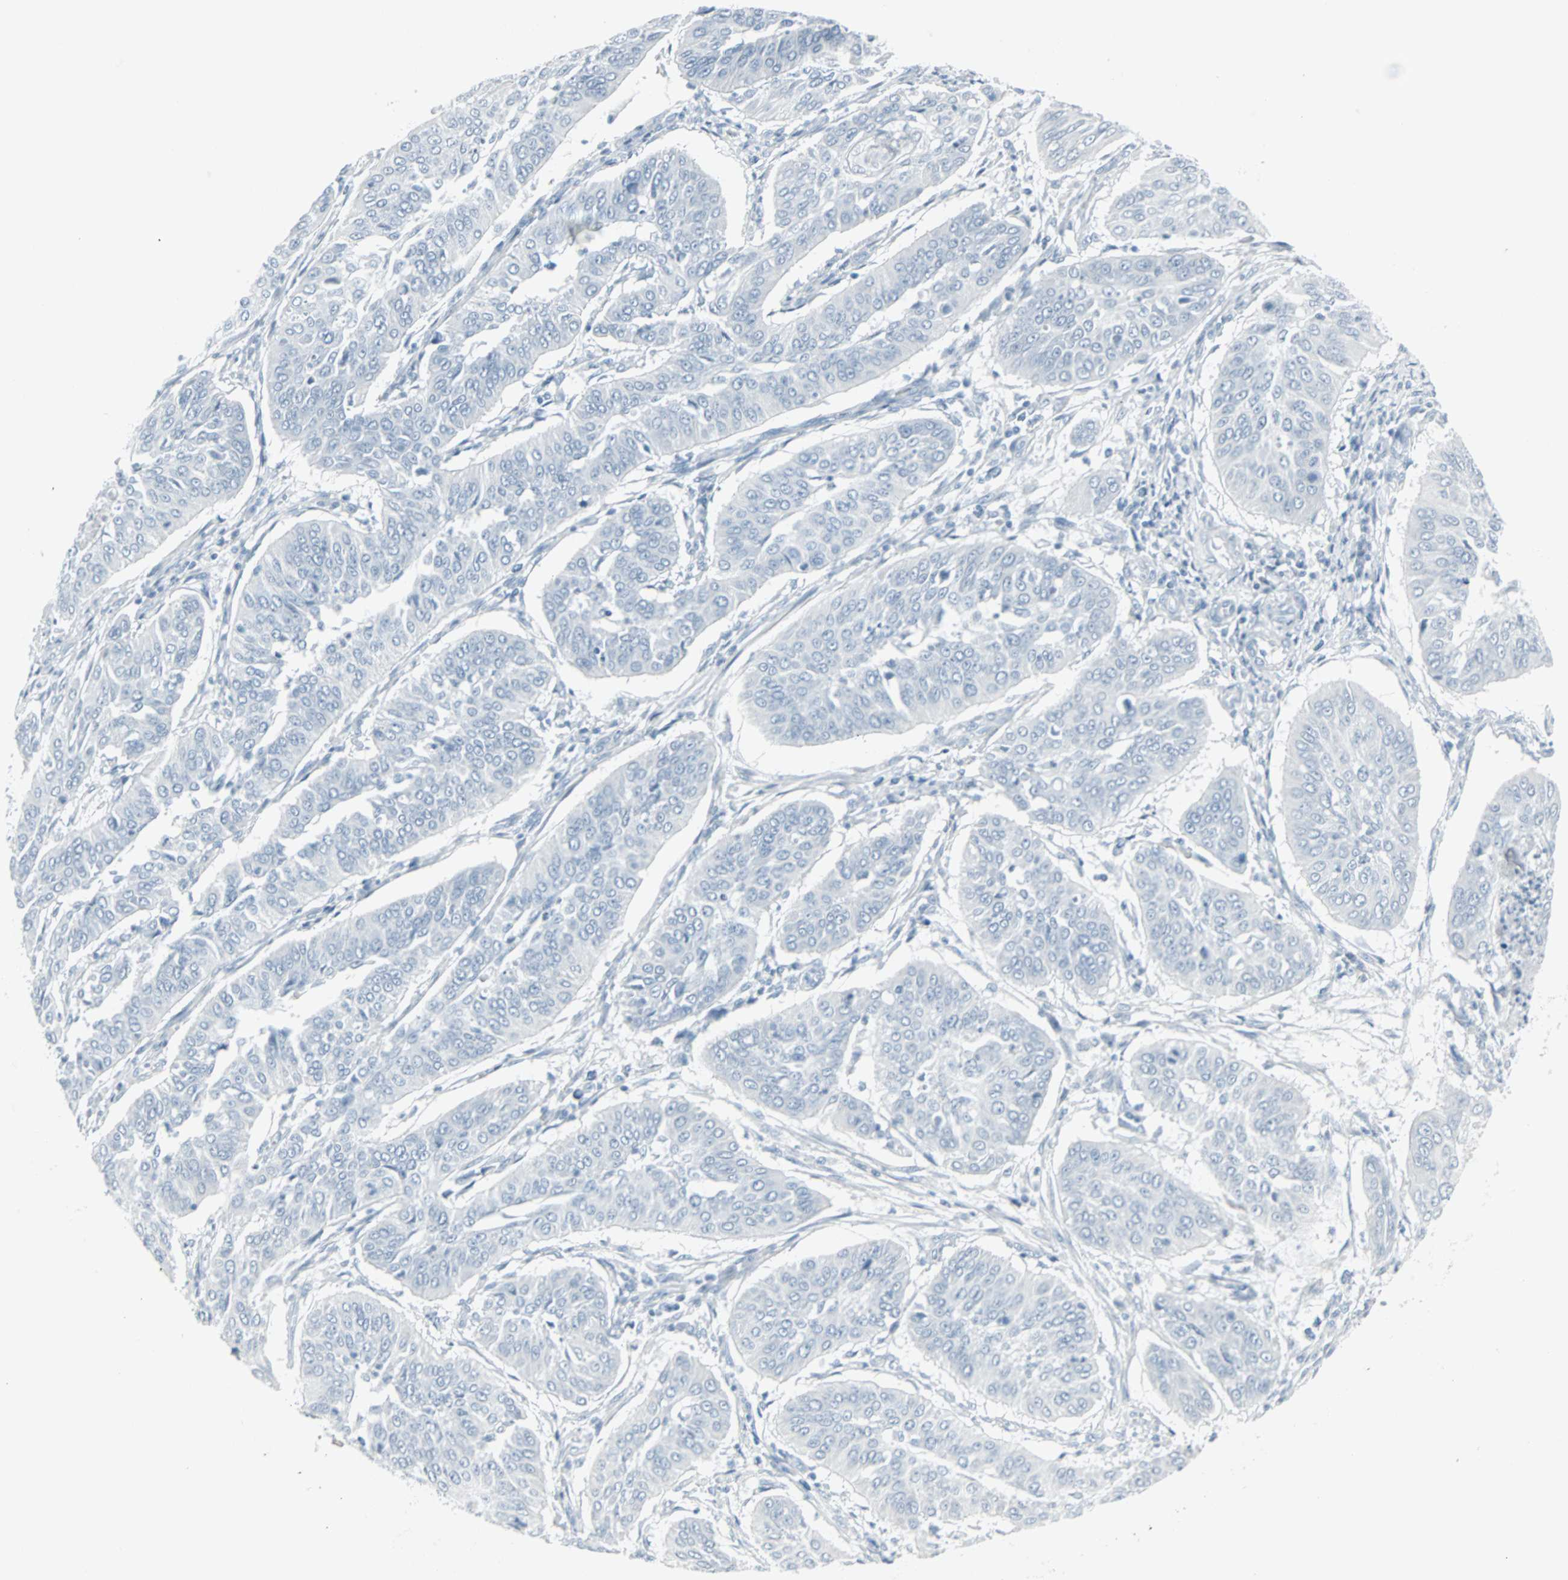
{"staining": {"intensity": "negative", "quantity": "none", "location": "none"}, "tissue": "cervical cancer", "cell_type": "Tumor cells", "image_type": "cancer", "snomed": [{"axis": "morphology", "description": "Normal tissue, NOS"}, {"axis": "morphology", "description": "Squamous cell carcinoma, NOS"}, {"axis": "topography", "description": "Cervix"}], "caption": "There is no significant expression in tumor cells of cervical cancer. Nuclei are stained in blue.", "gene": "LANCL3", "patient": {"sex": "female", "age": 39}}